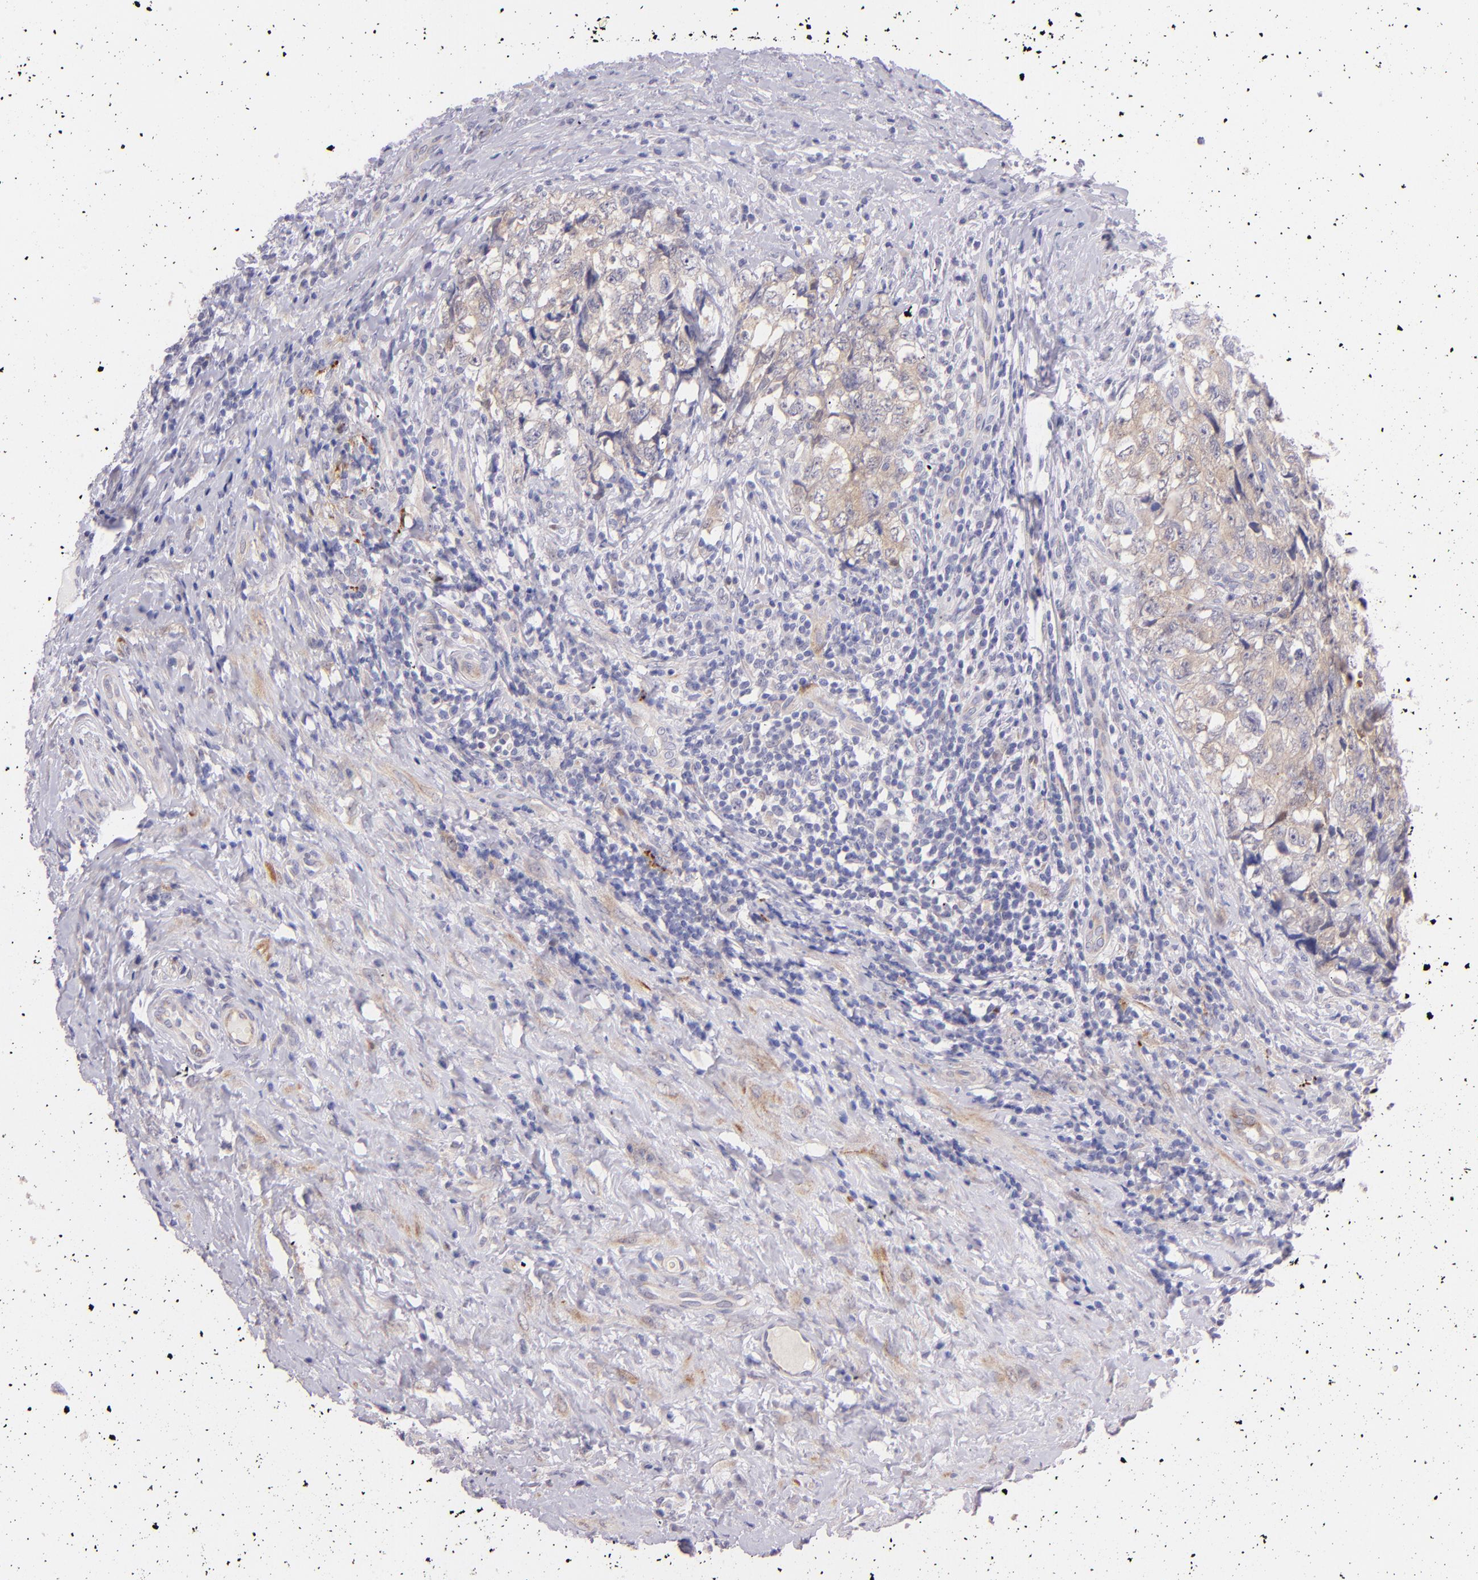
{"staining": {"intensity": "weak", "quantity": ">75%", "location": "cytoplasmic/membranous"}, "tissue": "testis cancer", "cell_type": "Tumor cells", "image_type": "cancer", "snomed": [{"axis": "morphology", "description": "Carcinoma, Embryonal, NOS"}, {"axis": "topography", "description": "Testis"}], "caption": "The immunohistochemical stain shows weak cytoplasmic/membranous positivity in tumor cells of testis embryonal carcinoma tissue. Ihc stains the protein in brown and the nuclei are stained blue.", "gene": "SH2D4A", "patient": {"sex": "male", "age": 31}}